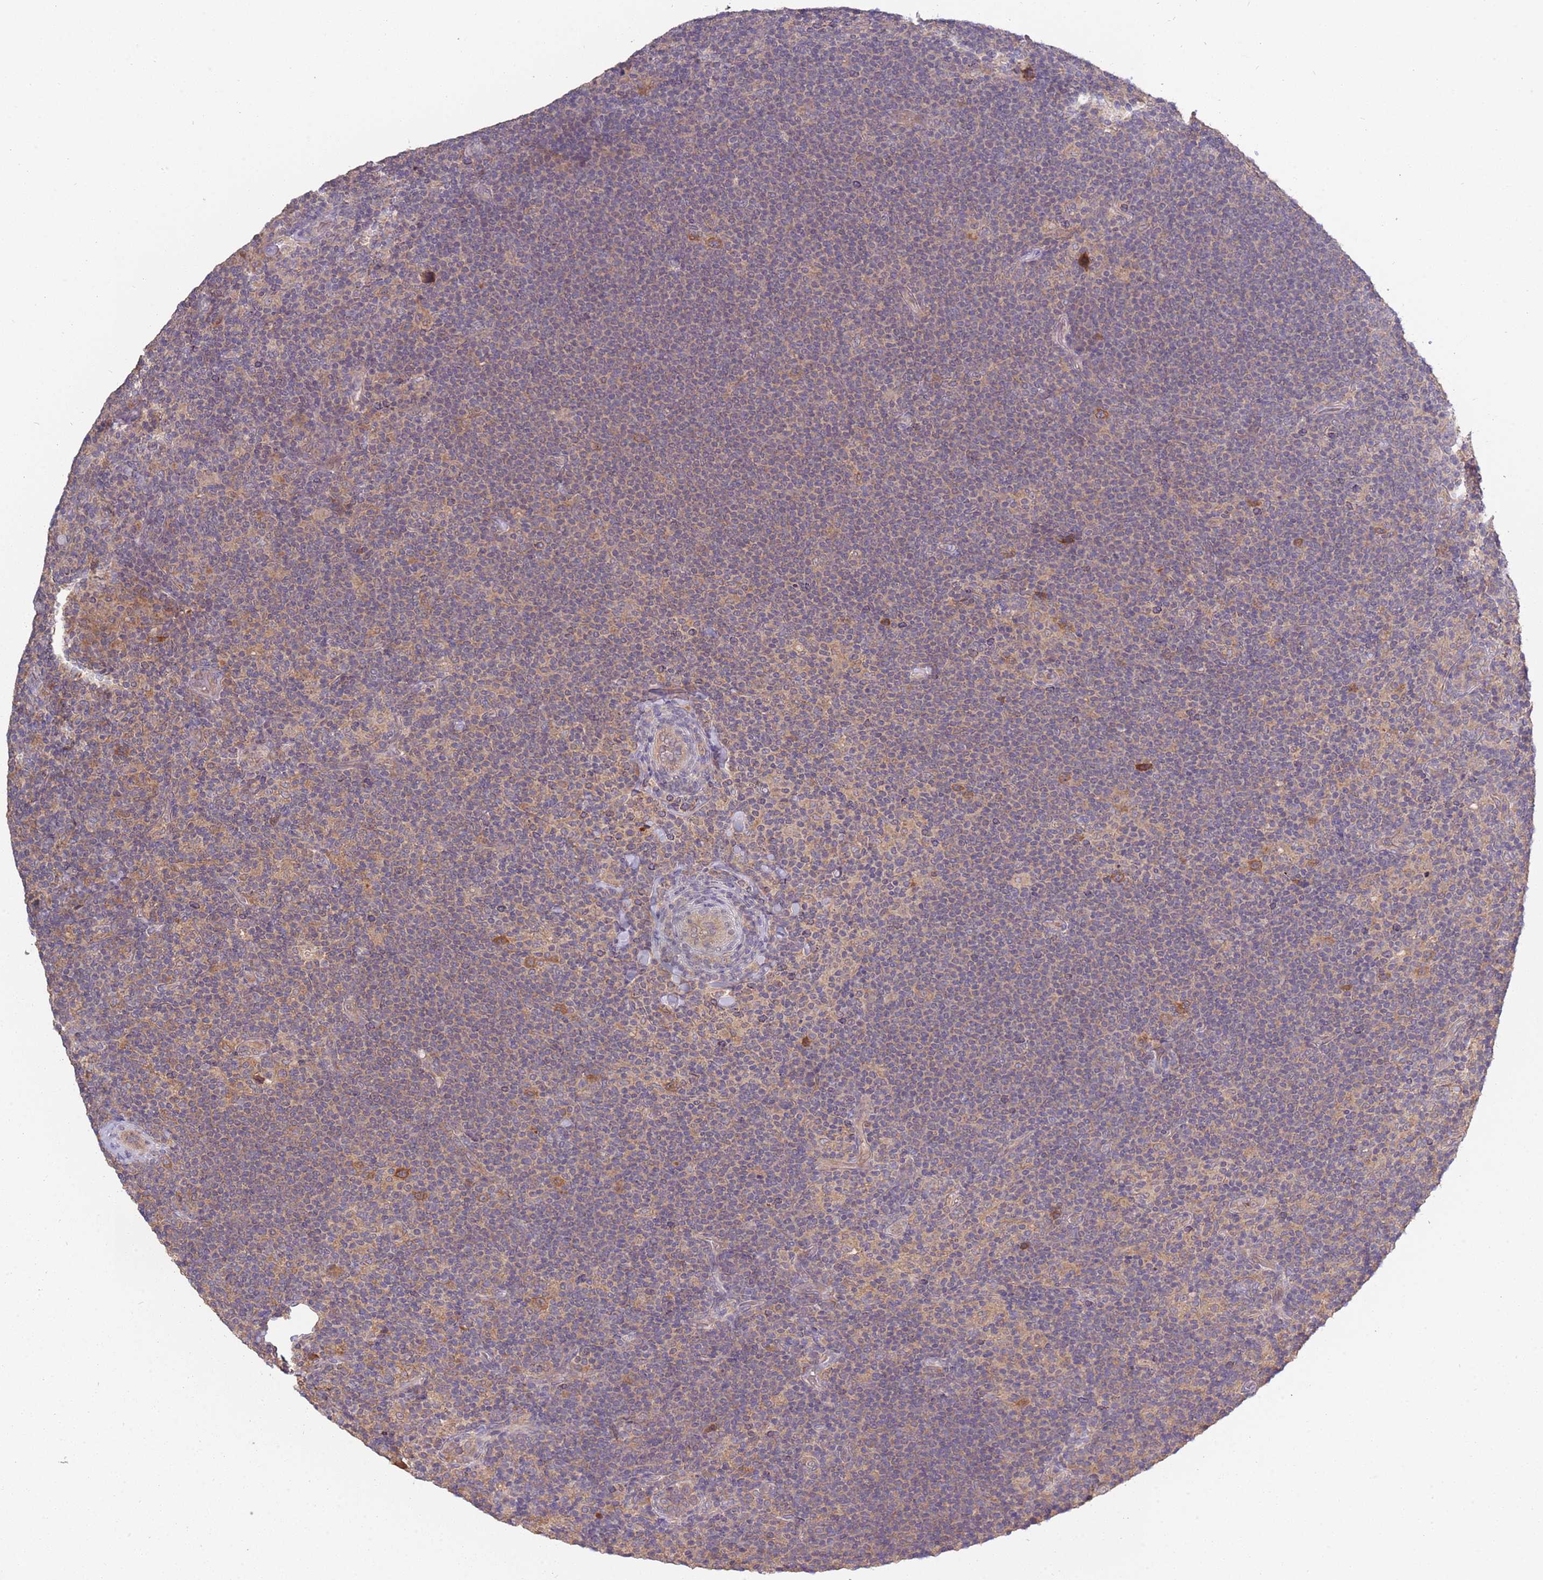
{"staining": {"intensity": "negative", "quantity": "none", "location": "none"}, "tissue": "lymphoma", "cell_type": "Tumor cells", "image_type": "cancer", "snomed": [{"axis": "morphology", "description": "Hodgkin's disease, NOS"}, {"axis": "topography", "description": "Lymph node"}], "caption": "IHC of human lymphoma demonstrates no expression in tumor cells.", "gene": "USP32", "patient": {"sex": "female", "age": 57}}